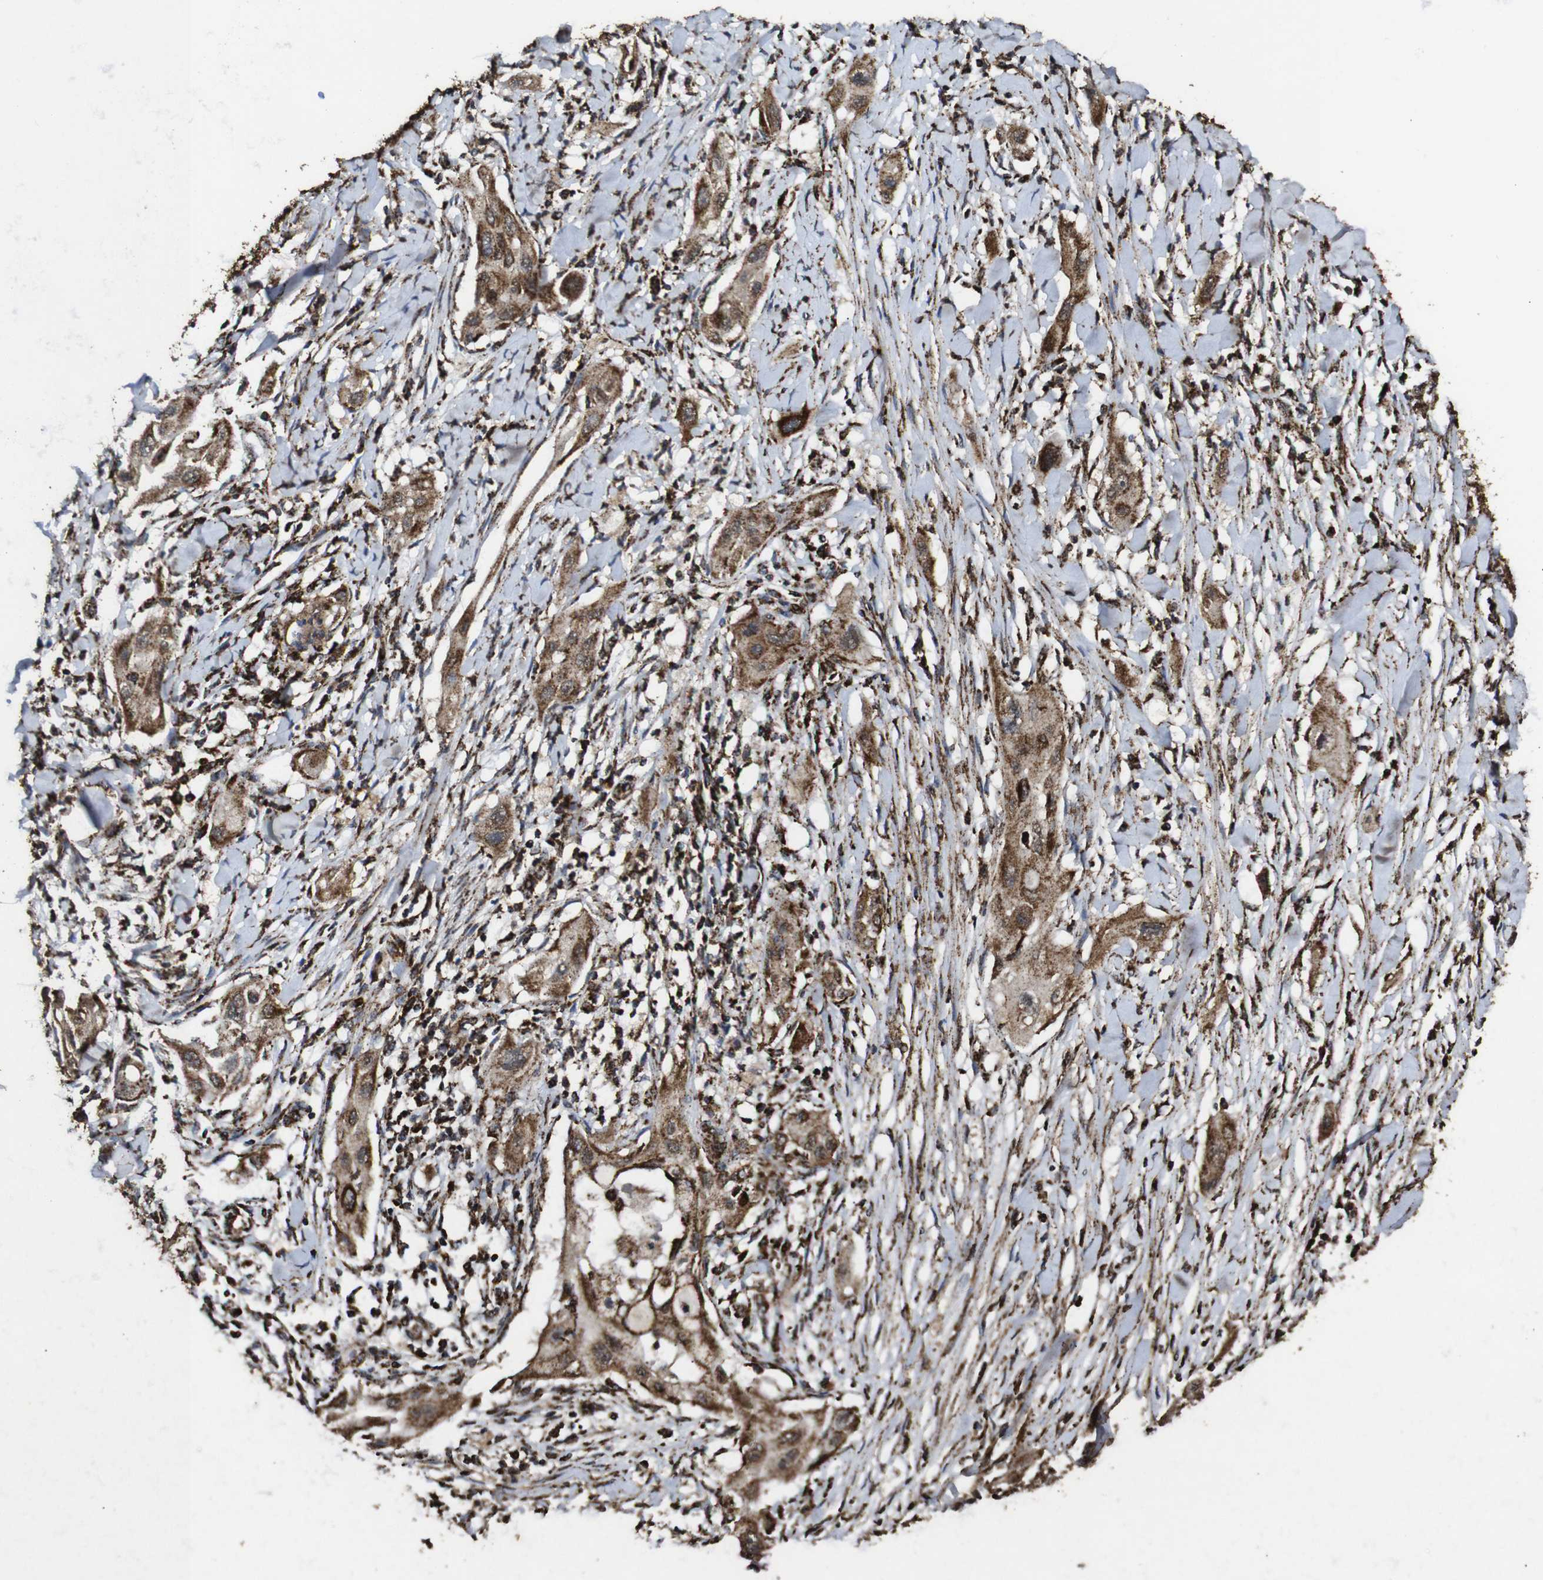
{"staining": {"intensity": "moderate", "quantity": ">75%", "location": "cytoplasmic/membranous"}, "tissue": "lung cancer", "cell_type": "Tumor cells", "image_type": "cancer", "snomed": [{"axis": "morphology", "description": "Squamous cell carcinoma, NOS"}, {"axis": "topography", "description": "Lung"}], "caption": "A high-resolution histopathology image shows immunohistochemistry (IHC) staining of squamous cell carcinoma (lung), which displays moderate cytoplasmic/membranous positivity in about >75% of tumor cells.", "gene": "ATP5F1A", "patient": {"sex": "female", "age": 47}}